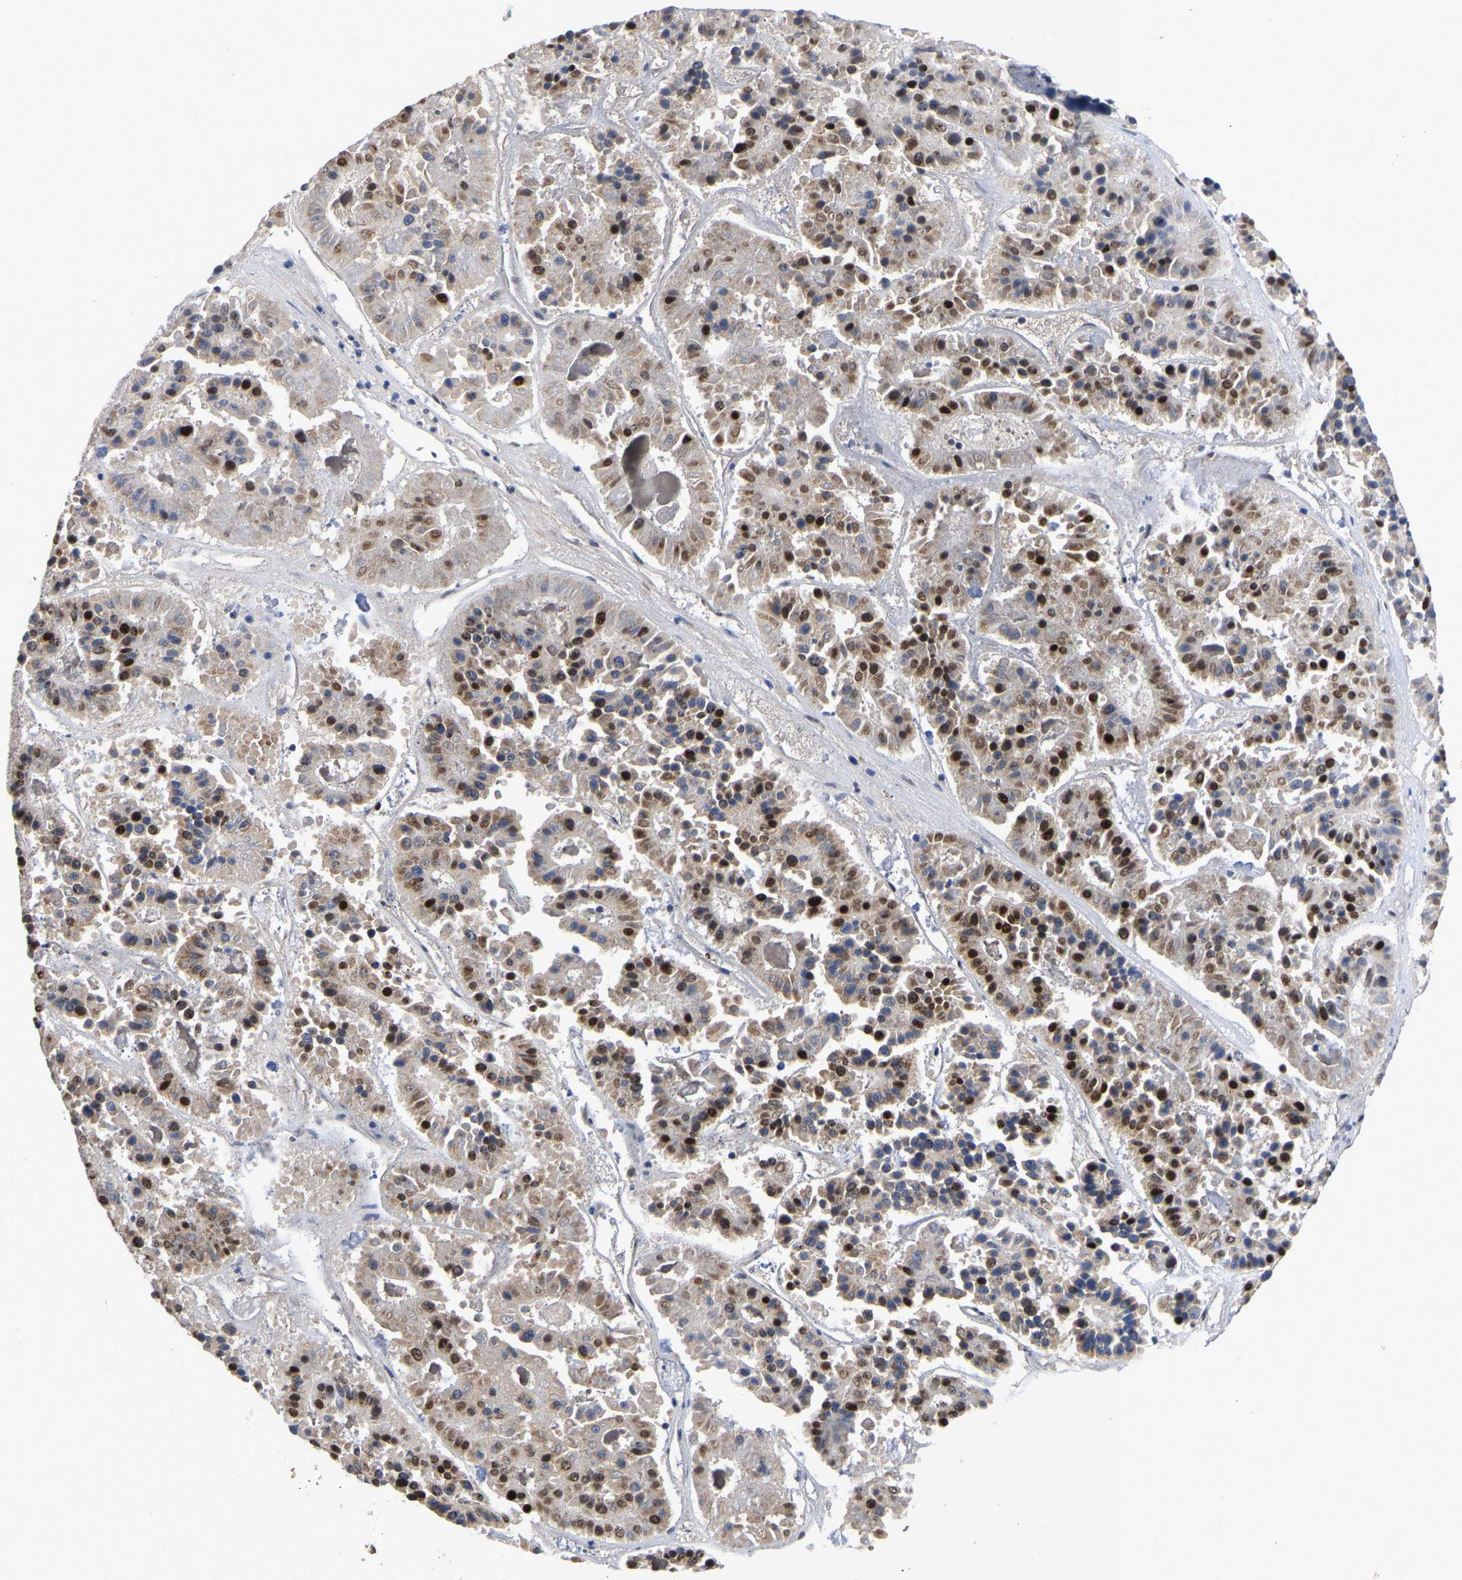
{"staining": {"intensity": "moderate", "quantity": "25%-75%", "location": "cytoplasmic/membranous,nuclear"}, "tissue": "pancreatic cancer", "cell_type": "Tumor cells", "image_type": "cancer", "snomed": [{"axis": "morphology", "description": "Adenocarcinoma, NOS"}, {"axis": "topography", "description": "Pancreas"}], "caption": "Immunohistochemistry (IHC) micrograph of human adenocarcinoma (pancreatic) stained for a protein (brown), which shows medium levels of moderate cytoplasmic/membranous and nuclear staining in about 25%-75% of tumor cells.", "gene": "JUNB", "patient": {"sex": "male", "age": 50}}